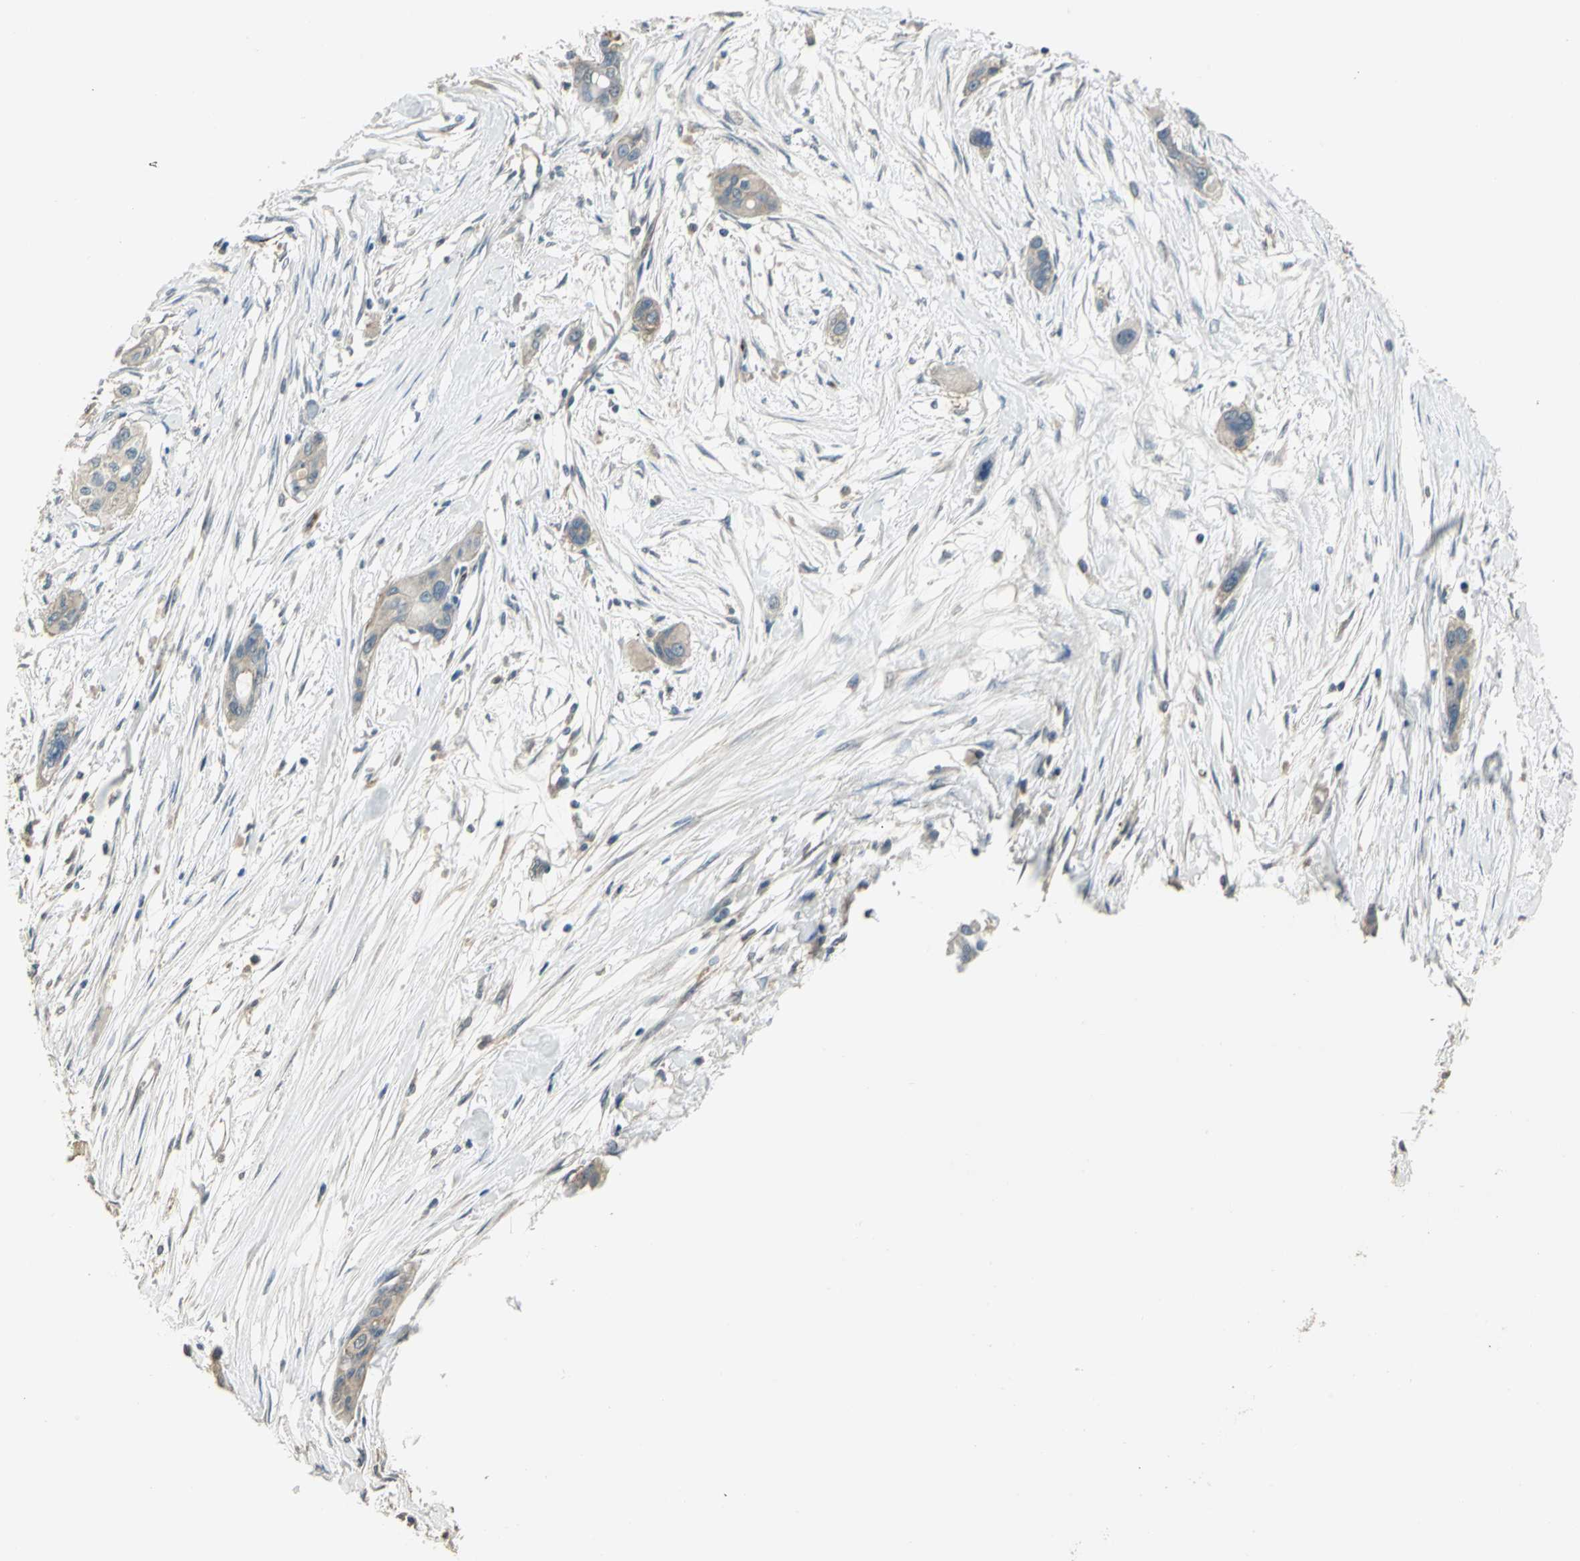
{"staining": {"intensity": "weak", "quantity": "25%-75%", "location": "cytoplasmic/membranous"}, "tissue": "pancreatic cancer", "cell_type": "Tumor cells", "image_type": "cancer", "snomed": [{"axis": "morphology", "description": "Adenocarcinoma, NOS"}, {"axis": "topography", "description": "Pancreas"}], "caption": "Pancreatic cancer stained with a brown dye demonstrates weak cytoplasmic/membranous positive expression in approximately 25%-75% of tumor cells.", "gene": "RAPGEF1", "patient": {"sex": "female", "age": 60}}